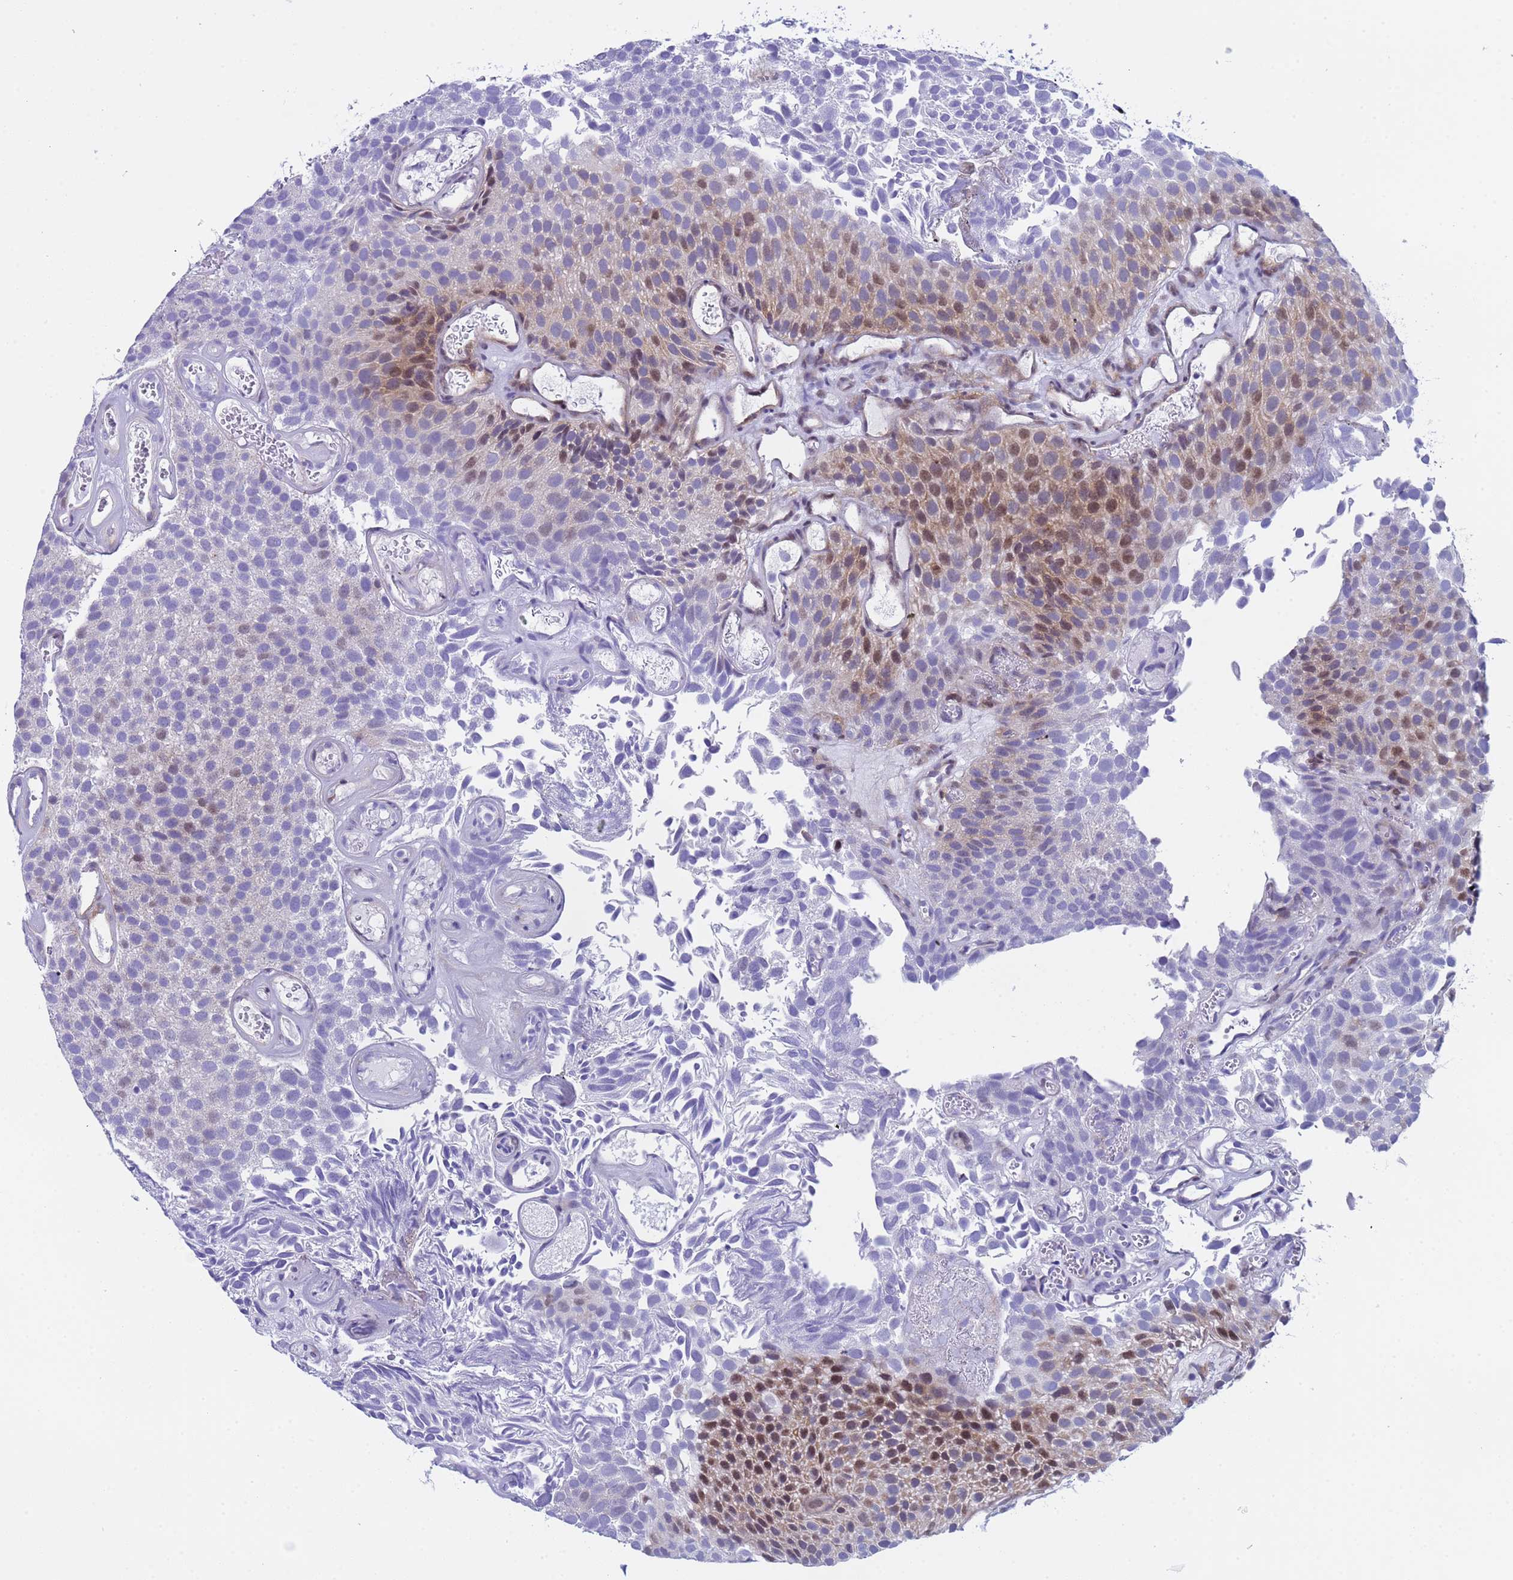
{"staining": {"intensity": "moderate", "quantity": "<25%", "location": "cytoplasmic/membranous,nuclear"}, "tissue": "urothelial cancer", "cell_type": "Tumor cells", "image_type": "cancer", "snomed": [{"axis": "morphology", "description": "Urothelial carcinoma, Low grade"}, {"axis": "topography", "description": "Urinary bladder"}], "caption": "There is low levels of moderate cytoplasmic/membranous and nuclear expression in tumor cells of urothelial cancer, as demonstrated by immunohistochemical staining (brown color).", "gene": "POP5", "patient": {"sex": "male", "age": 89}}